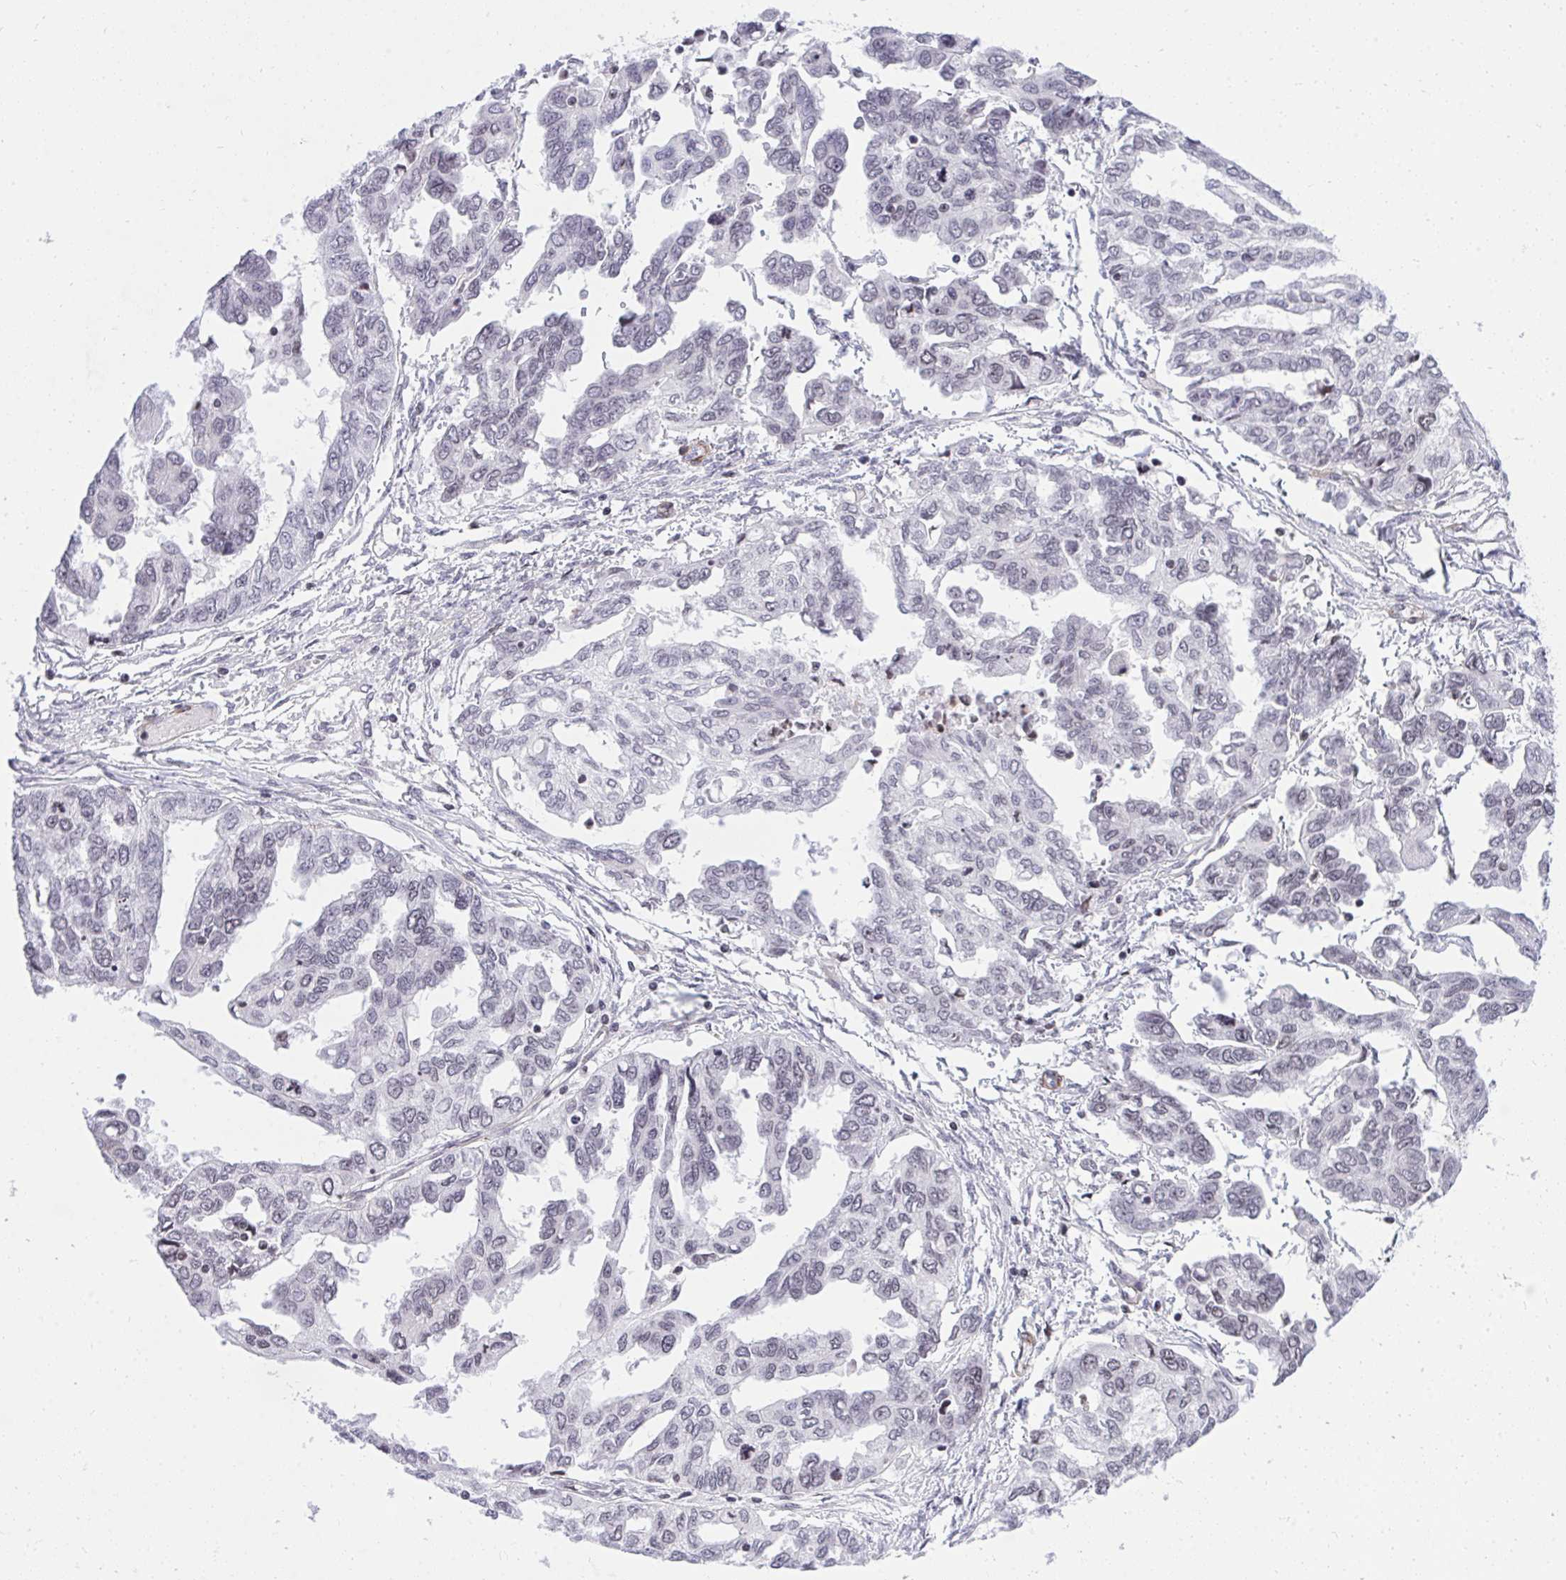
{"staining": {"intensity": "negative", "quantity": "none", "location": "none"}, "tissue": "ovarian cancer", "cell_type": "Tumor cells", "image_type": "cancer", "snomed": [{"axis": "morphology", "description": "Cystadenocarcinoma, serous, NOS"}, {"axis": "topography", "description": "Ovary"}], "caption": "This is an IHC image of human ovarian cancer (serous cystadenocarcinoma). There is no positivity in tumor cells.", "gene": "KCNN4", "patient": {"sex": "female", "age": 53}}